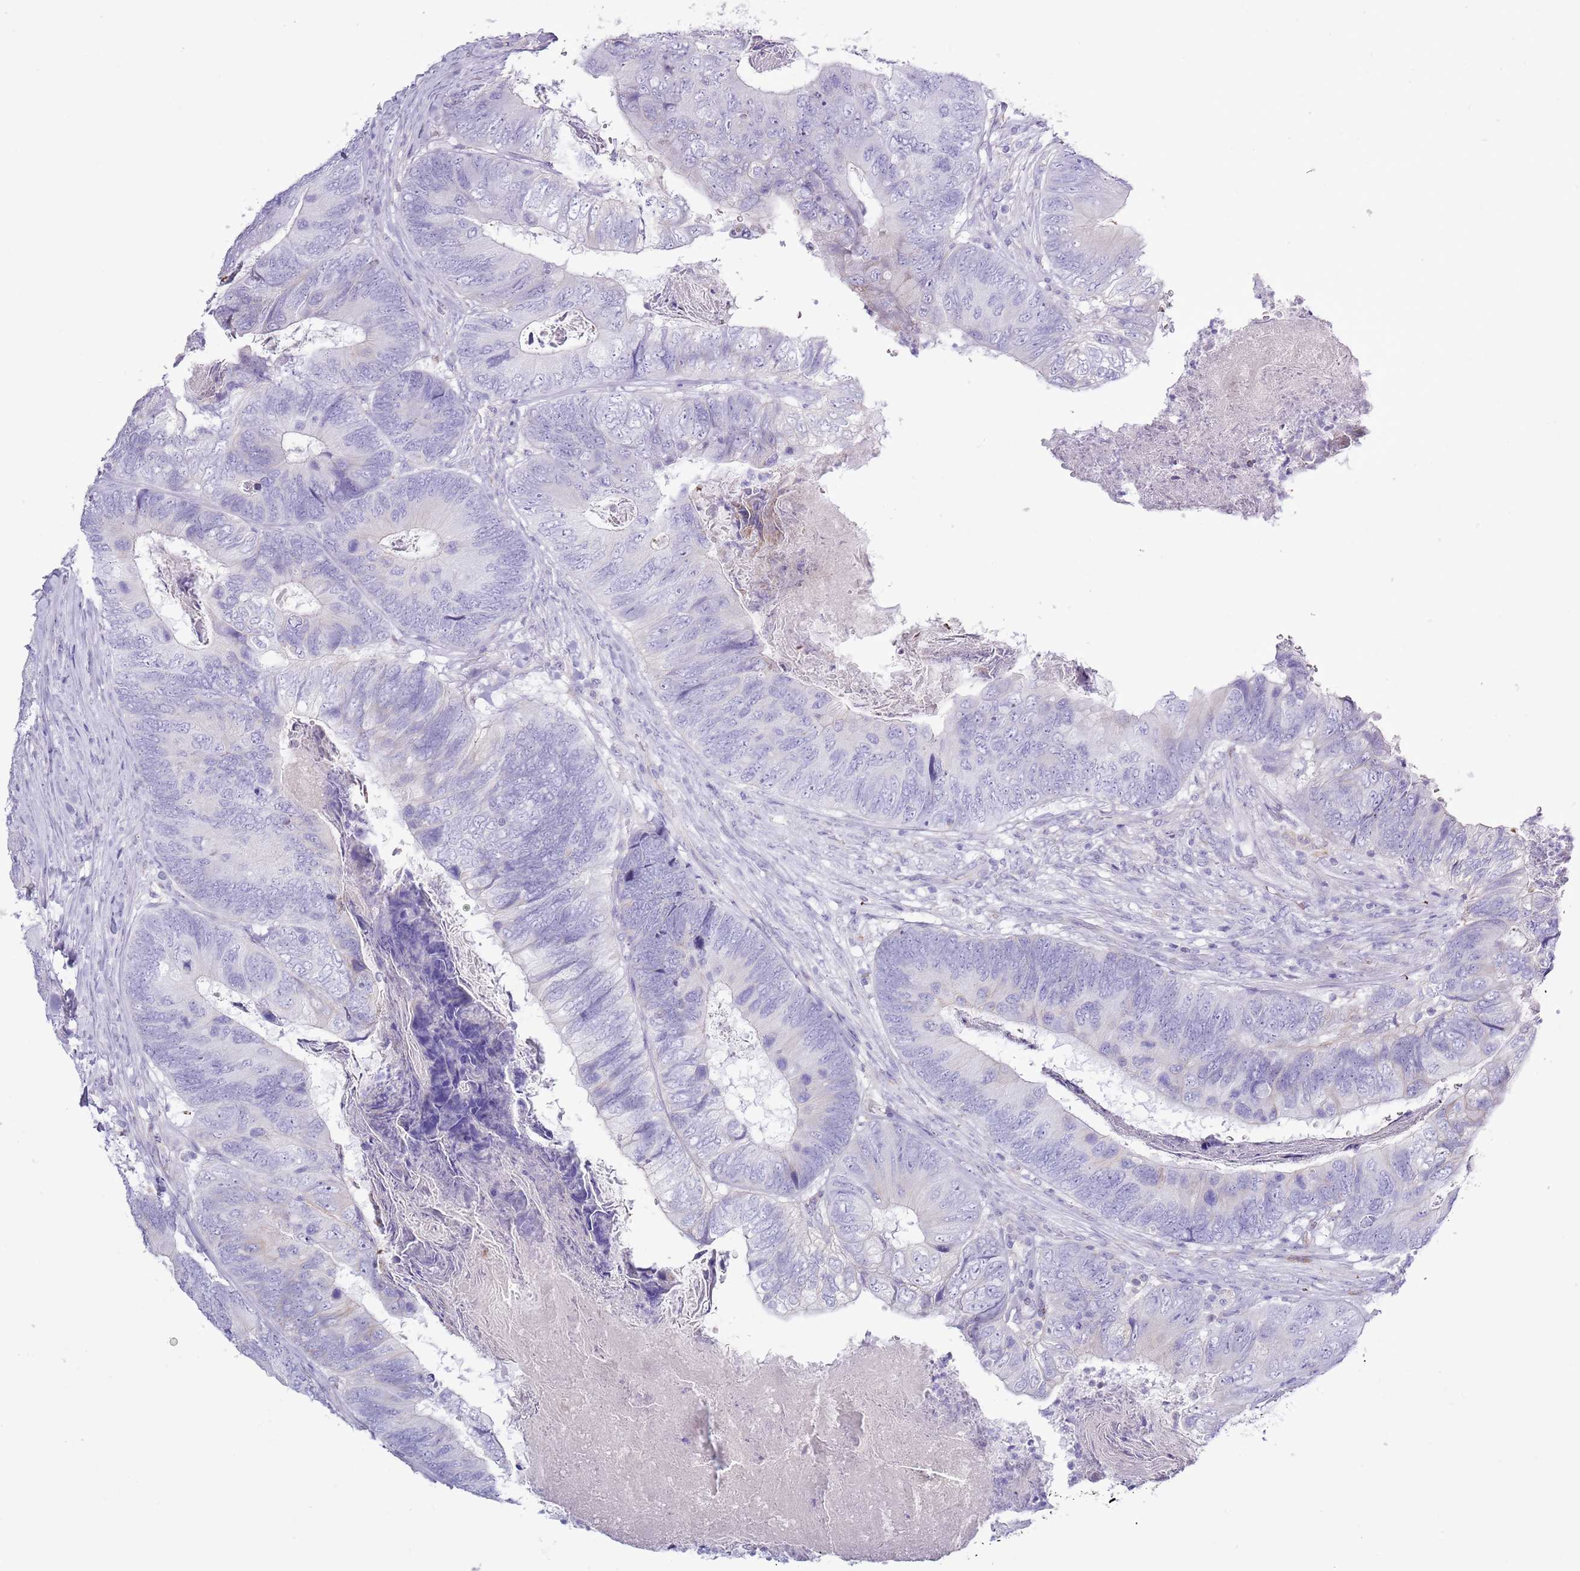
{"staining": {"intensity": "negative", "quantity": "none", "location": "none"}, "tissue": "colorectal cancer", "cell_type": "Tumor cells", "image_type": "cancer", "snomed": [{"axis": "morphology", "description": "Adenocarcinoma, NOS"}, {"axis": "topography", "description": "Colon"}], "caption": "Tumor cells show no significant expression in colorectal cancer.", "gene": "SLC23A1", "patient": {"sex": "female", "age": 67}}